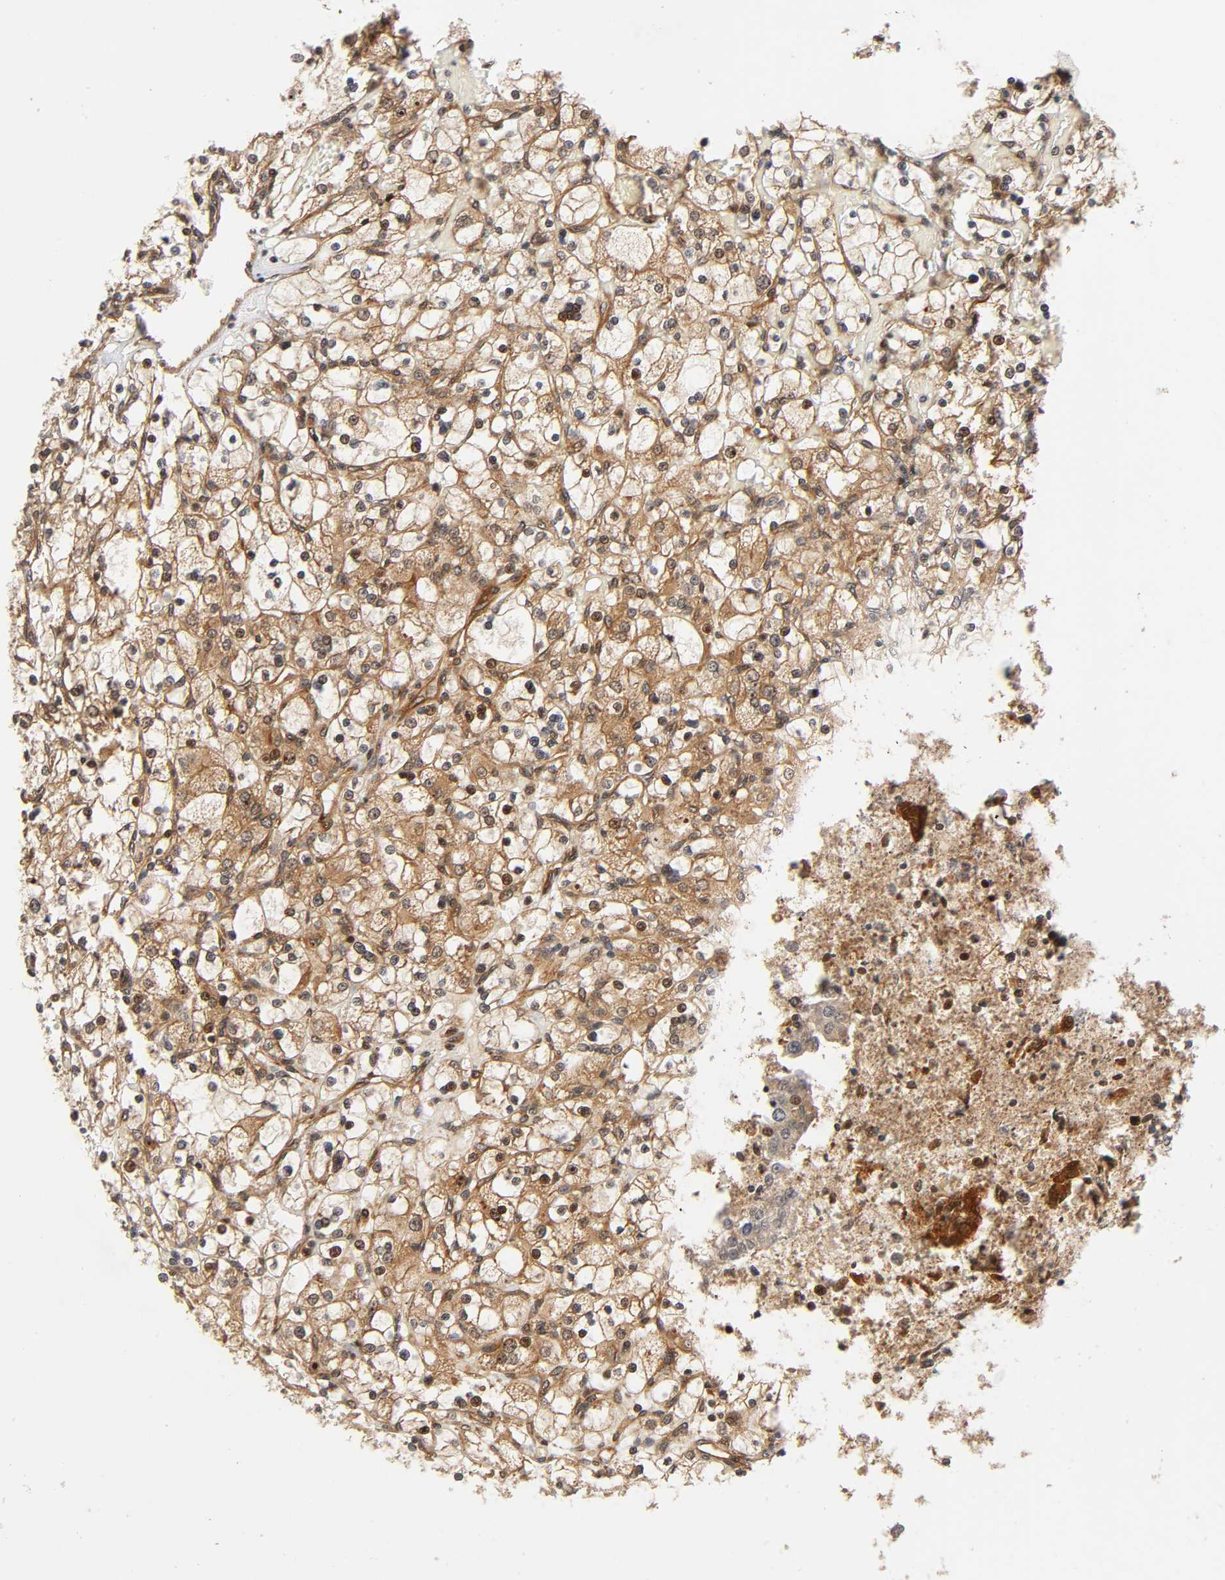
{"staining": {"intensity": "moderate", "quantity": "25%-75%", "location": "cytoplasmic/membranous,nuclear"}, "tissue": "renal cancer", "cell_type": "Tumor cells", "image_type": "cancer", "snomed": [{"axis": "morphology", "description": "Adenocarcinoma, NOS"}, {"axis": "topography", "description": "Kidney"}], "caption": "High-power microscopy captured an IHC micrograph of renal cancer (adenocarcinoma), revealing moderate cytoplasmic/membranous and nuclear expression in approximately 25%-75% of tumor cells. Using DAB (3,3'-diaminobenzidine) (brown) and hematoxylin (blue) stains, captured at high magnification using brightfield microscopy.", "gene": "IQCJ-SCHIP1", "patient": {"sex": "female", "age": 83}}